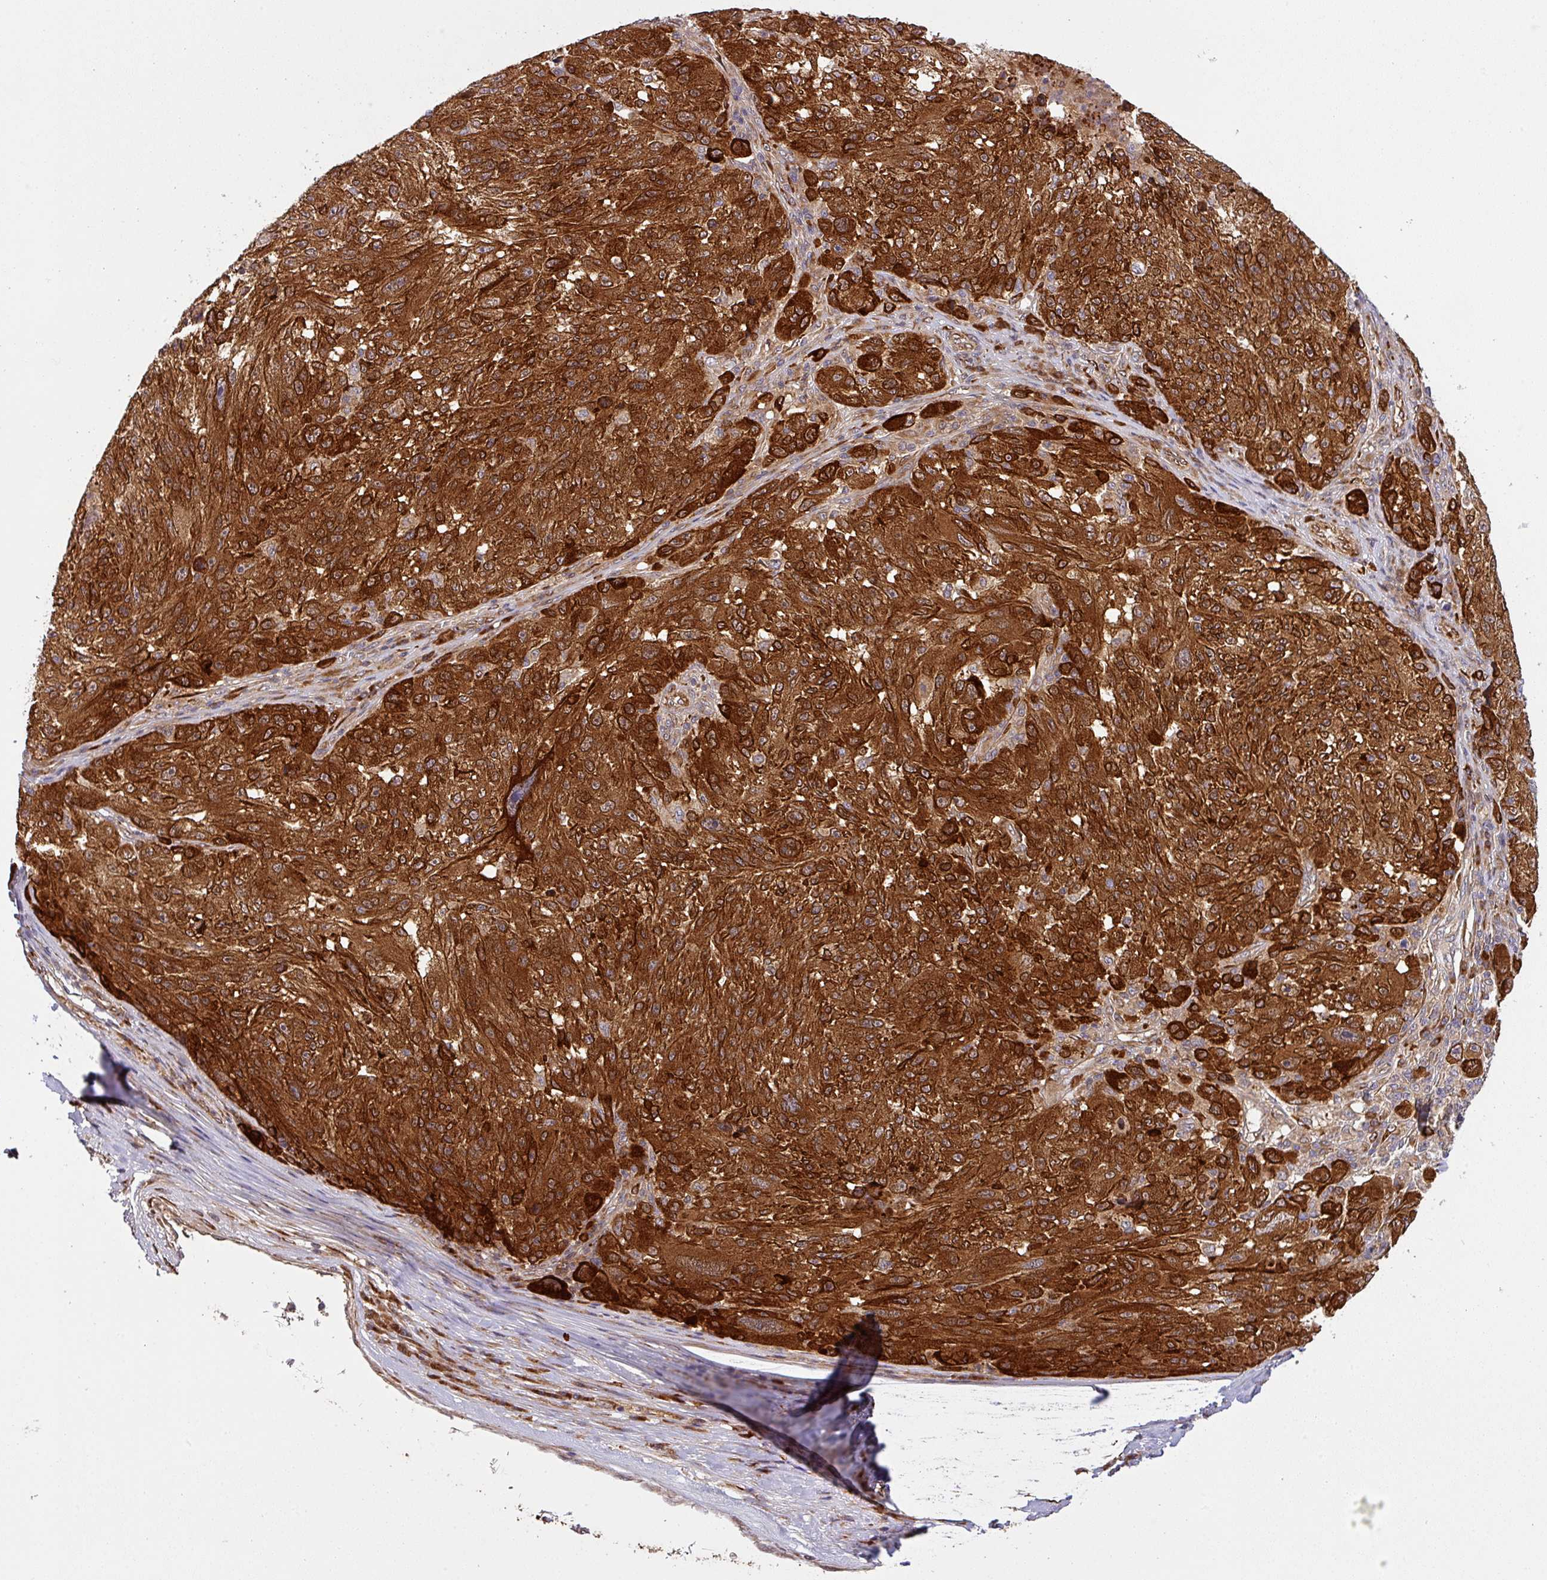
{"staining": {"intensity": "strong", "quantity": ">75%", "location": "cytoplasmic/membranous"}, "tissue": "melanoma", "cell_type": "Tumor cells", "image_type": "cancer", "snomed": [{"axis": "morphology", "description": "Malignant melanoma, NOS"}, {"axis": "topography", "description": "Skin"}], "caption": "Malignant melanoma tissue shows strong cytoplasmic/membranous positivity in about >75% of tumor cells, visualized by immunohistochemistry. The protein of interest is shown in brown color, while the nuclei are stained blue.", "gene": "ART1", "patient": {"sex": "male", "age": 53}}